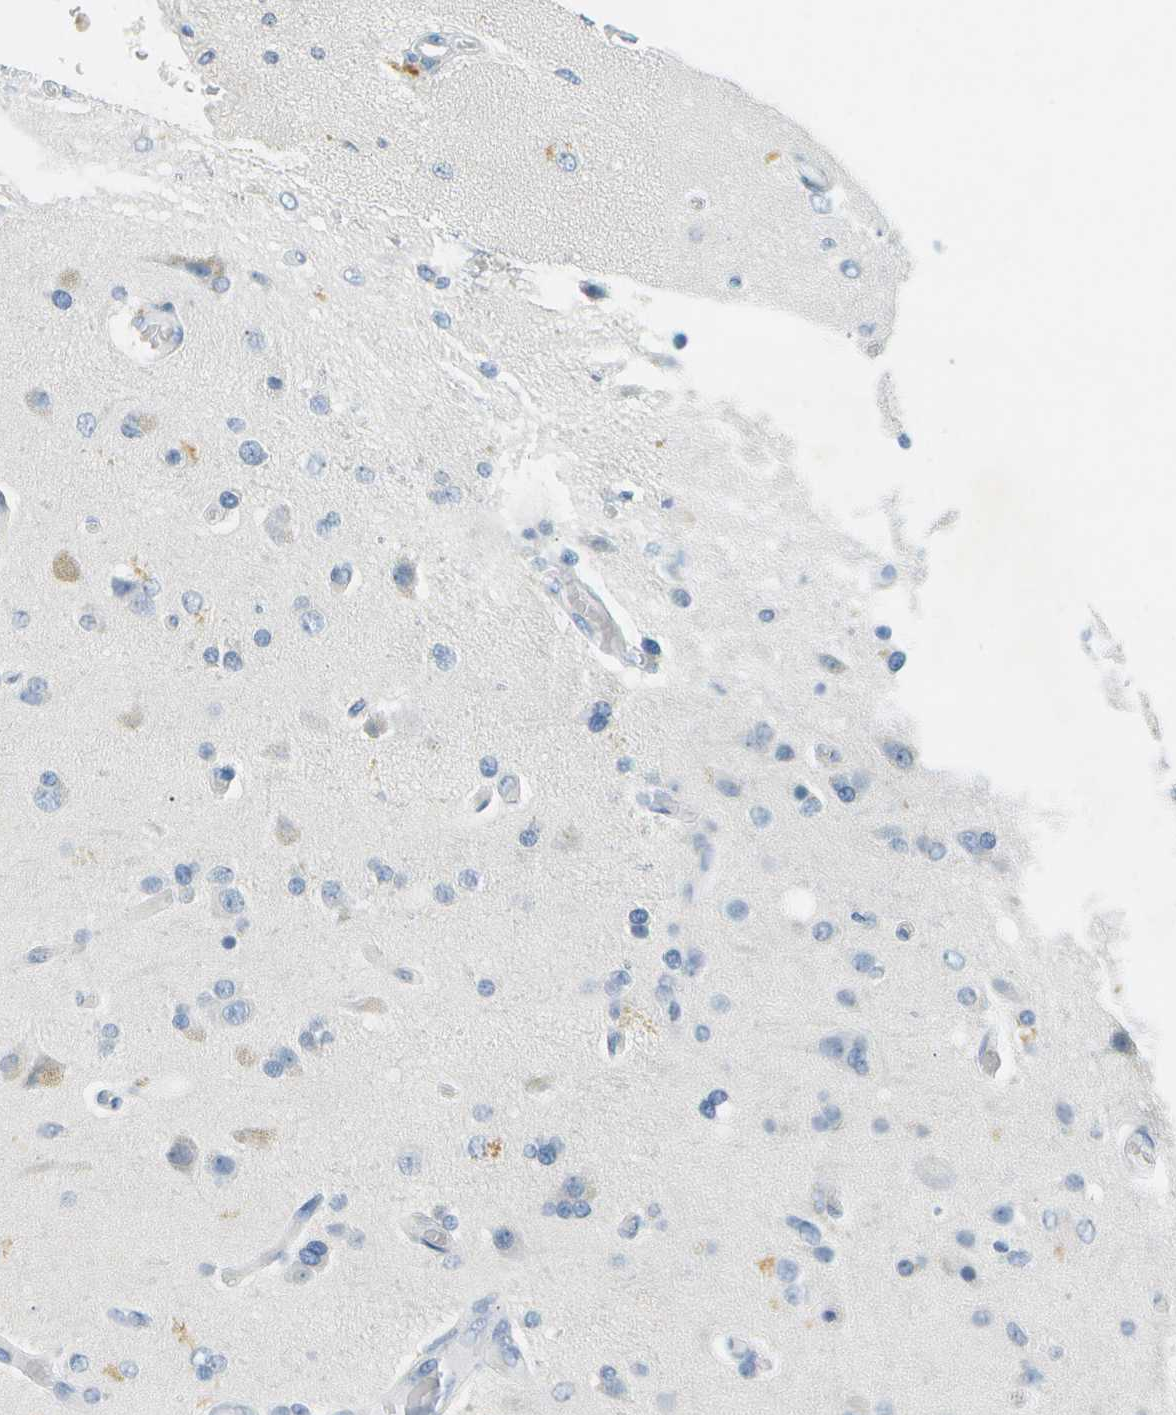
{"staining": {"intensity": "negative", "quantity": "none", "location": "none"}, "tissue": "glioma", "cell_type": "Tumor cells", "image_type": "cancer", "snomed": [{"axis": "morphology", "description": "Normal tissue, NOS"}, {"axis": "morphology", "description": "Glioma, malignant, High grade"}, {"axis": "topography", "description": "Cerebral cortex"}], "caption": "Immunohistochemical staining of human malignant high-grade glioma displays no significant staining in tumor cells.", "gene": "SMYD5", "patient": {"sex": "male", "age": 77}}